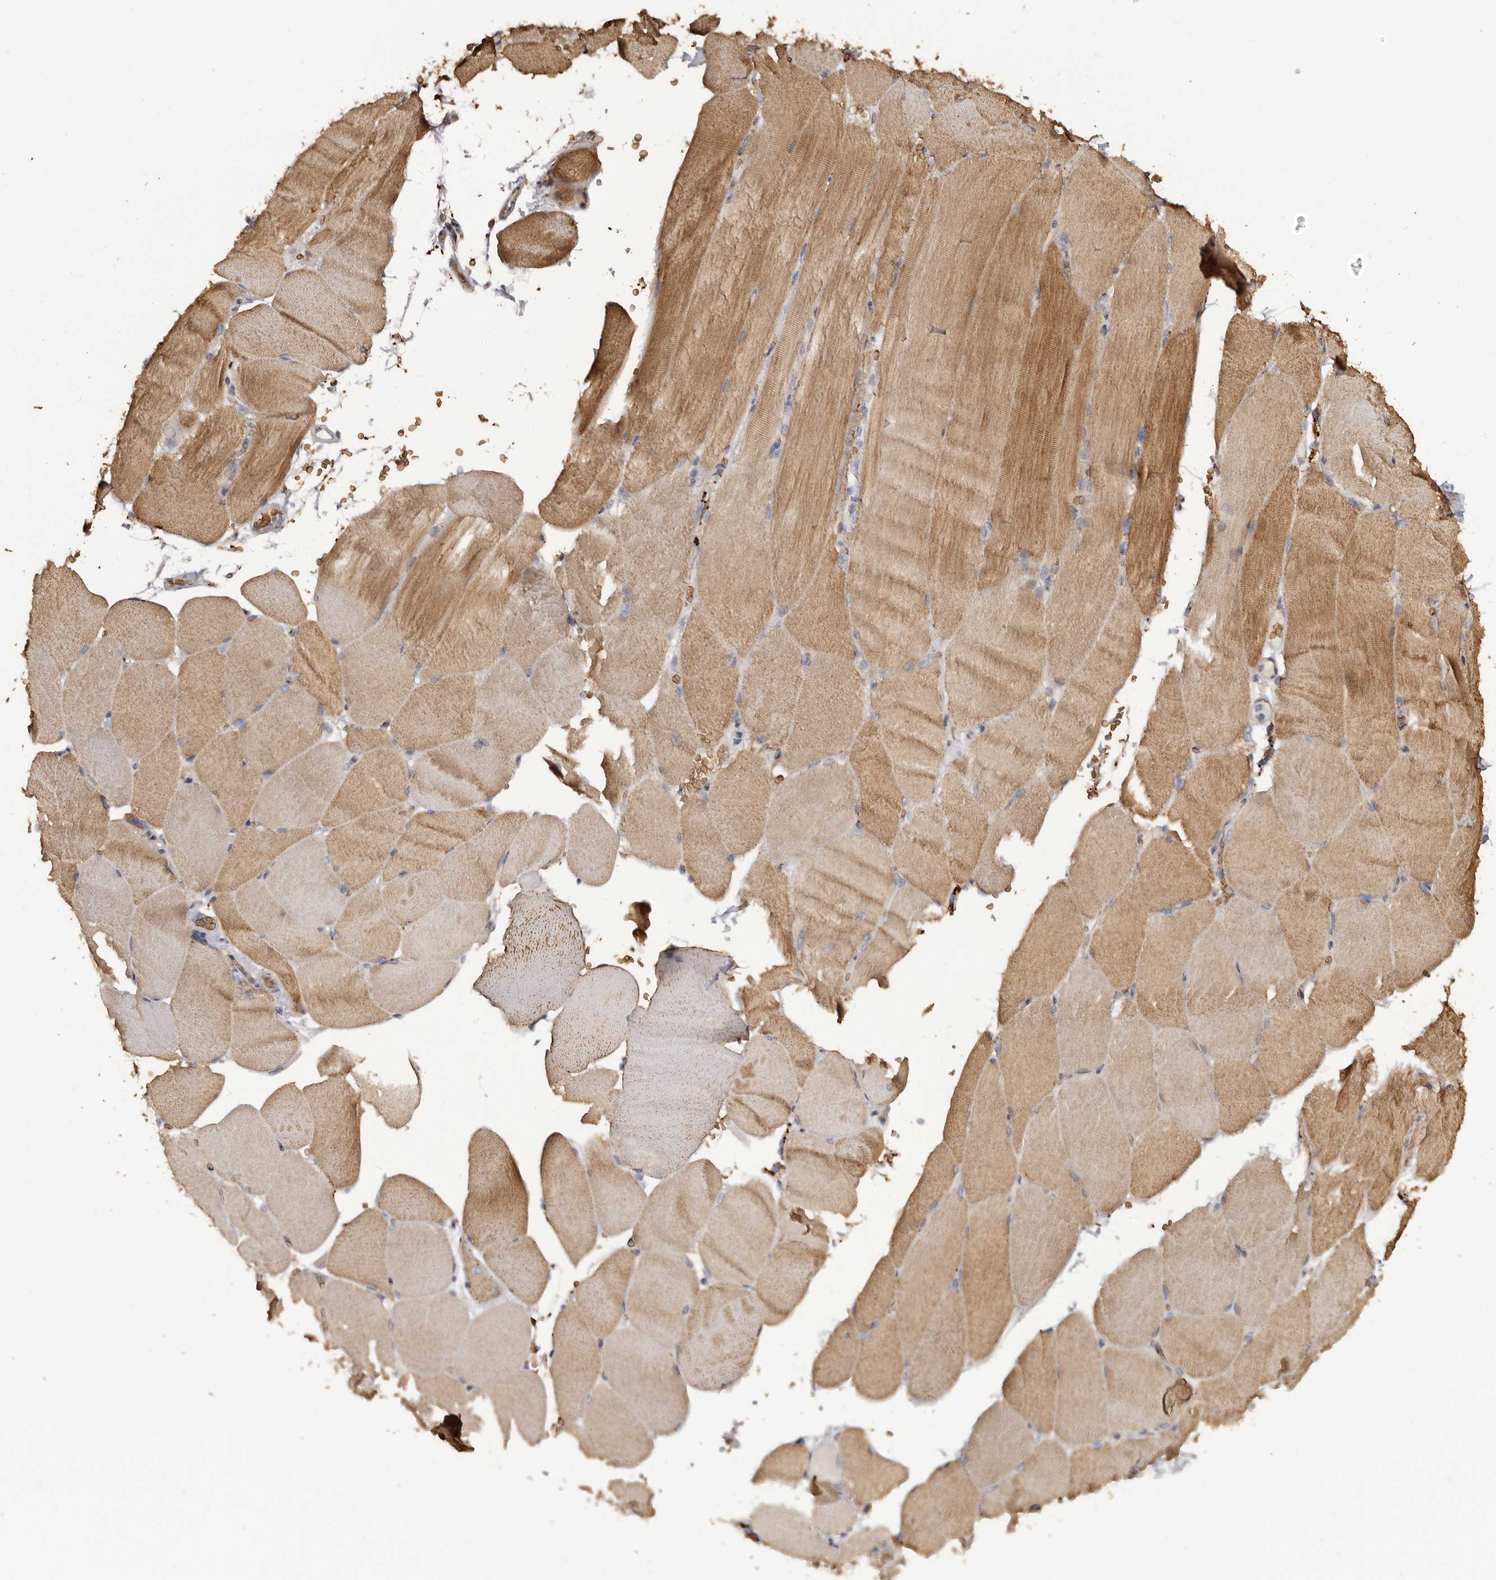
{"staining": {"intensity": "moderate", "quantity": "25%-75%", "location": "cytoplasmic/membranous"}, "tissue": "skeletal muscle", "cell_type": "Myocytes", "image_type": "normal", "snomed": [{"axis": "morphology", "description": "Normal tissue, NOS"}, {"axis": "topography", "description": "Skeletal muscle"}, {"axis": "topography", "description": "Parathyroid gland"}], "caption": "Moderate cytoplasmic/membranous positivity for a protein is present in about 25%-75% of myocytes of normal skeletal muscle using immunohistochemistry (IHC).", "gene": "ENTREP1", "patient": {"sex": "female", "age": 37}}